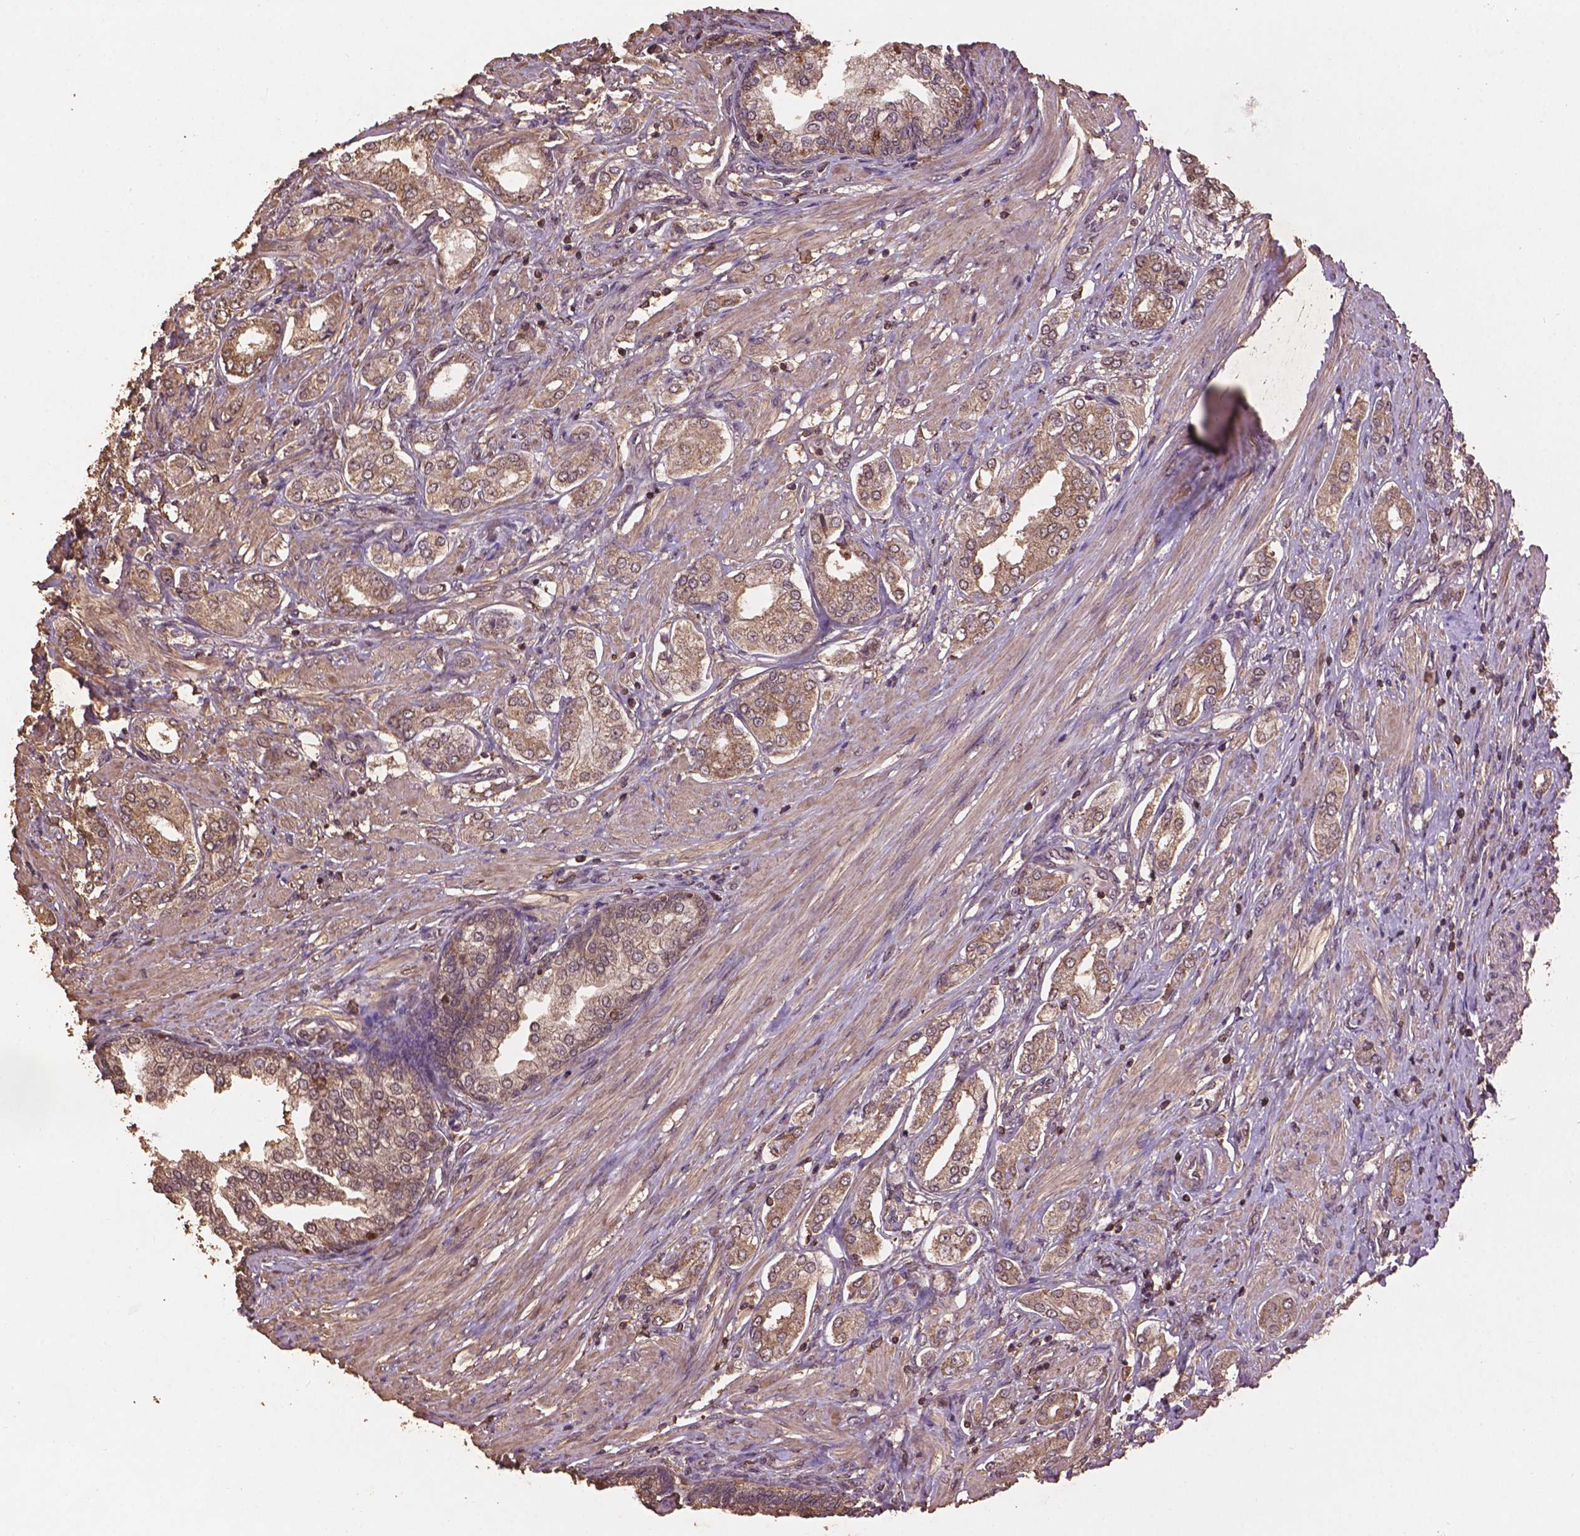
{"staining": {"intensity": "weak", "quantity": "25%-75%", "location": "cytoplasmic/membranous"}, "tissue": "prostate cancer", "cell_type": "Tumor cells", "image_type": "cancer", "snomed": [{"axis": "morphology", "description": "Adenocarcinoma, NOS"}, {"axis": "topography", "description": "Prostate"}], "caption": "Protein staining of prostate cancer tissue displays weak cytoplasmic/membranous staining in approximately 25%-75% of tumor cells.", "gene": "BABAM1", "patient": {"sex": "male", "age": 63}}